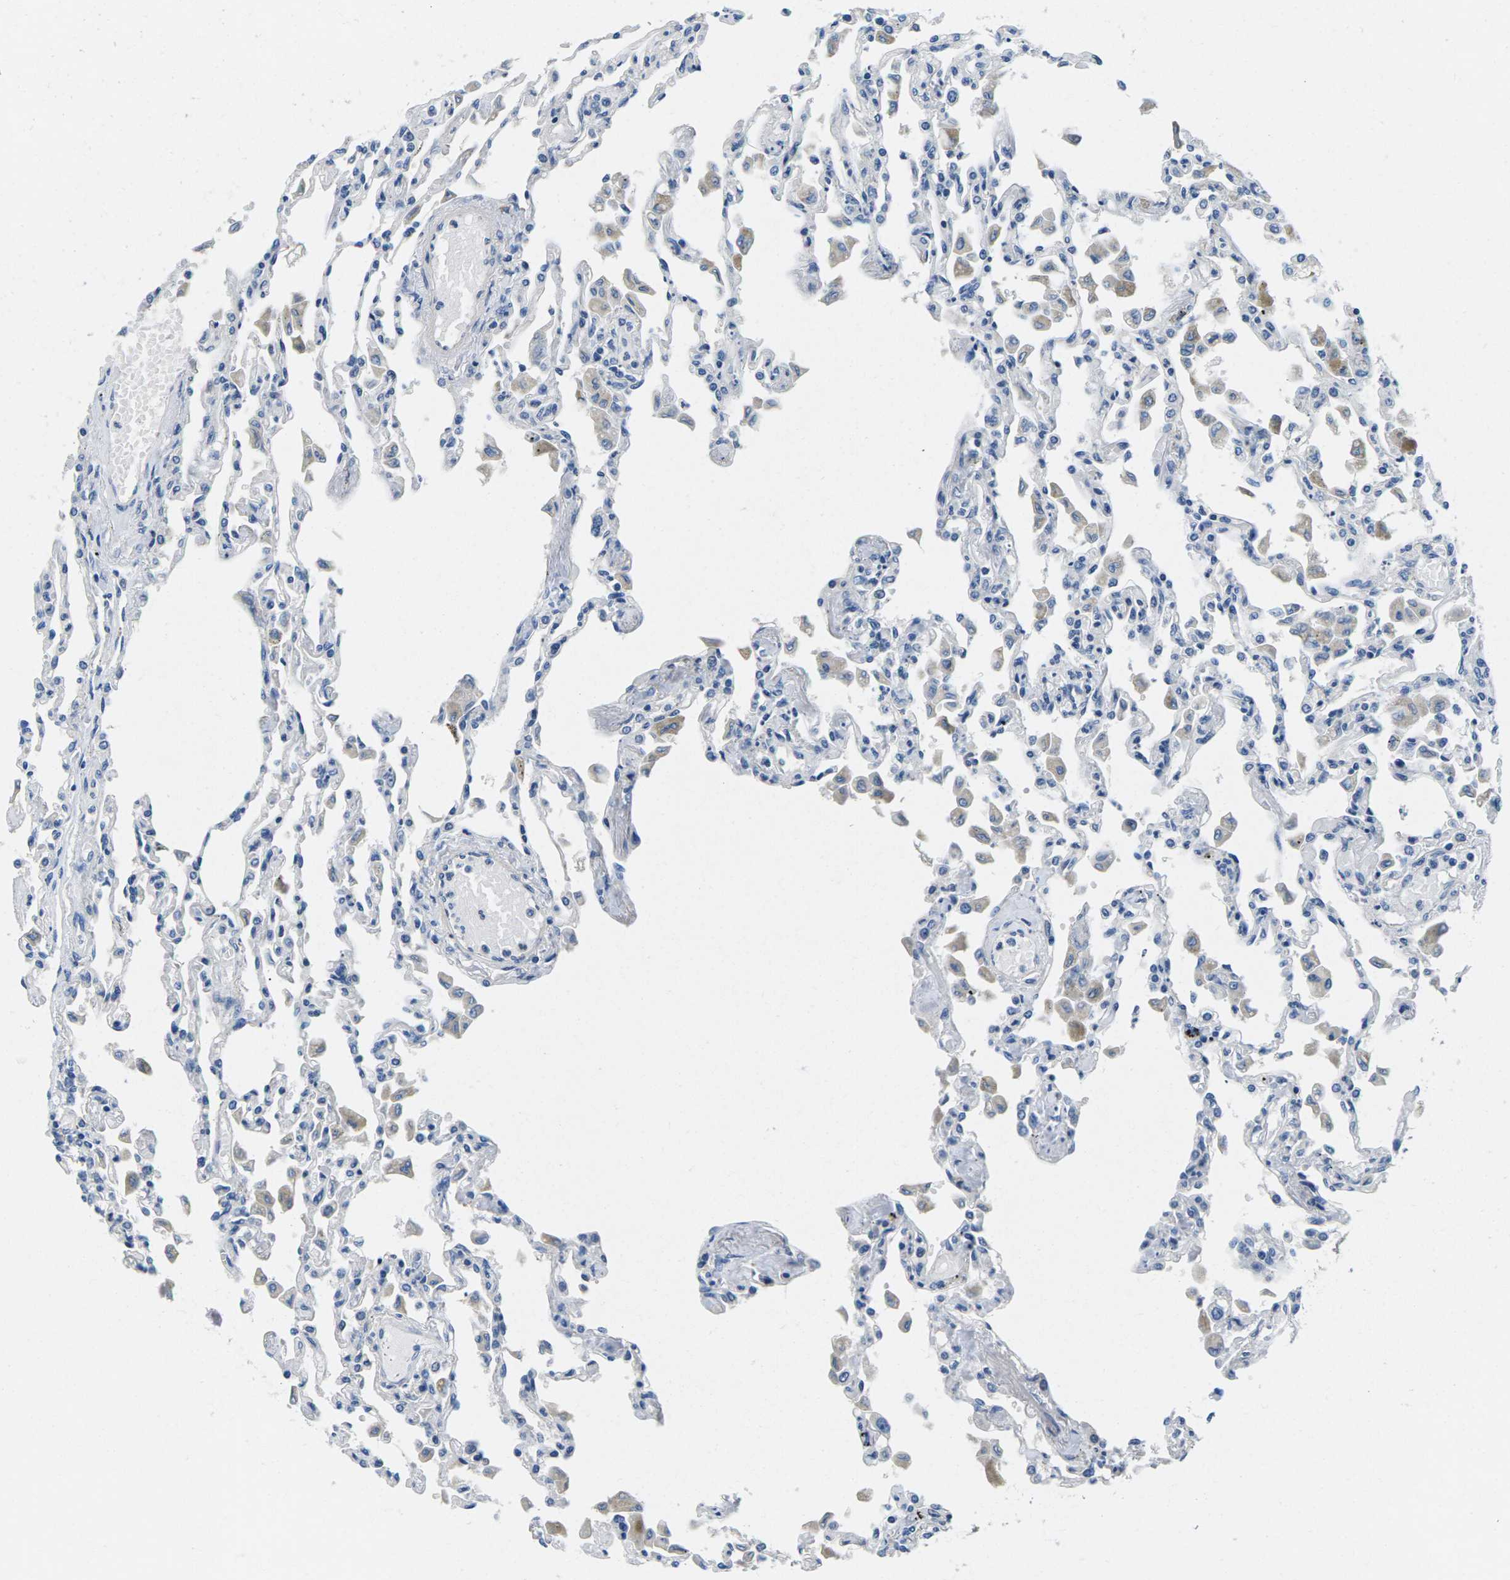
{"staining": {"intensity": "negative", "quantity": "none", "location": "none"}, "tissue": "lung", "cell_type": "Alveolar cells", "image_type": "normal", "snomed": [{"axis": "morphology", "description": "Normal tissue, NOS"}, {"axis": "topography", "description": "Bronchus"}, {"axis": "topography", "description": "Lung"}], "caption": "IHC photomicrograph of normal lung stained for a protein (brown), which shows no expression in alveolar cells. The staining is performed using DAB (3,3'-diaminobenzidine) brown chromogen with nuclei counter-stained in using hematoxylin.", "gene": "TSPAN2", "patient": {"sex": "female", "age": 49}}